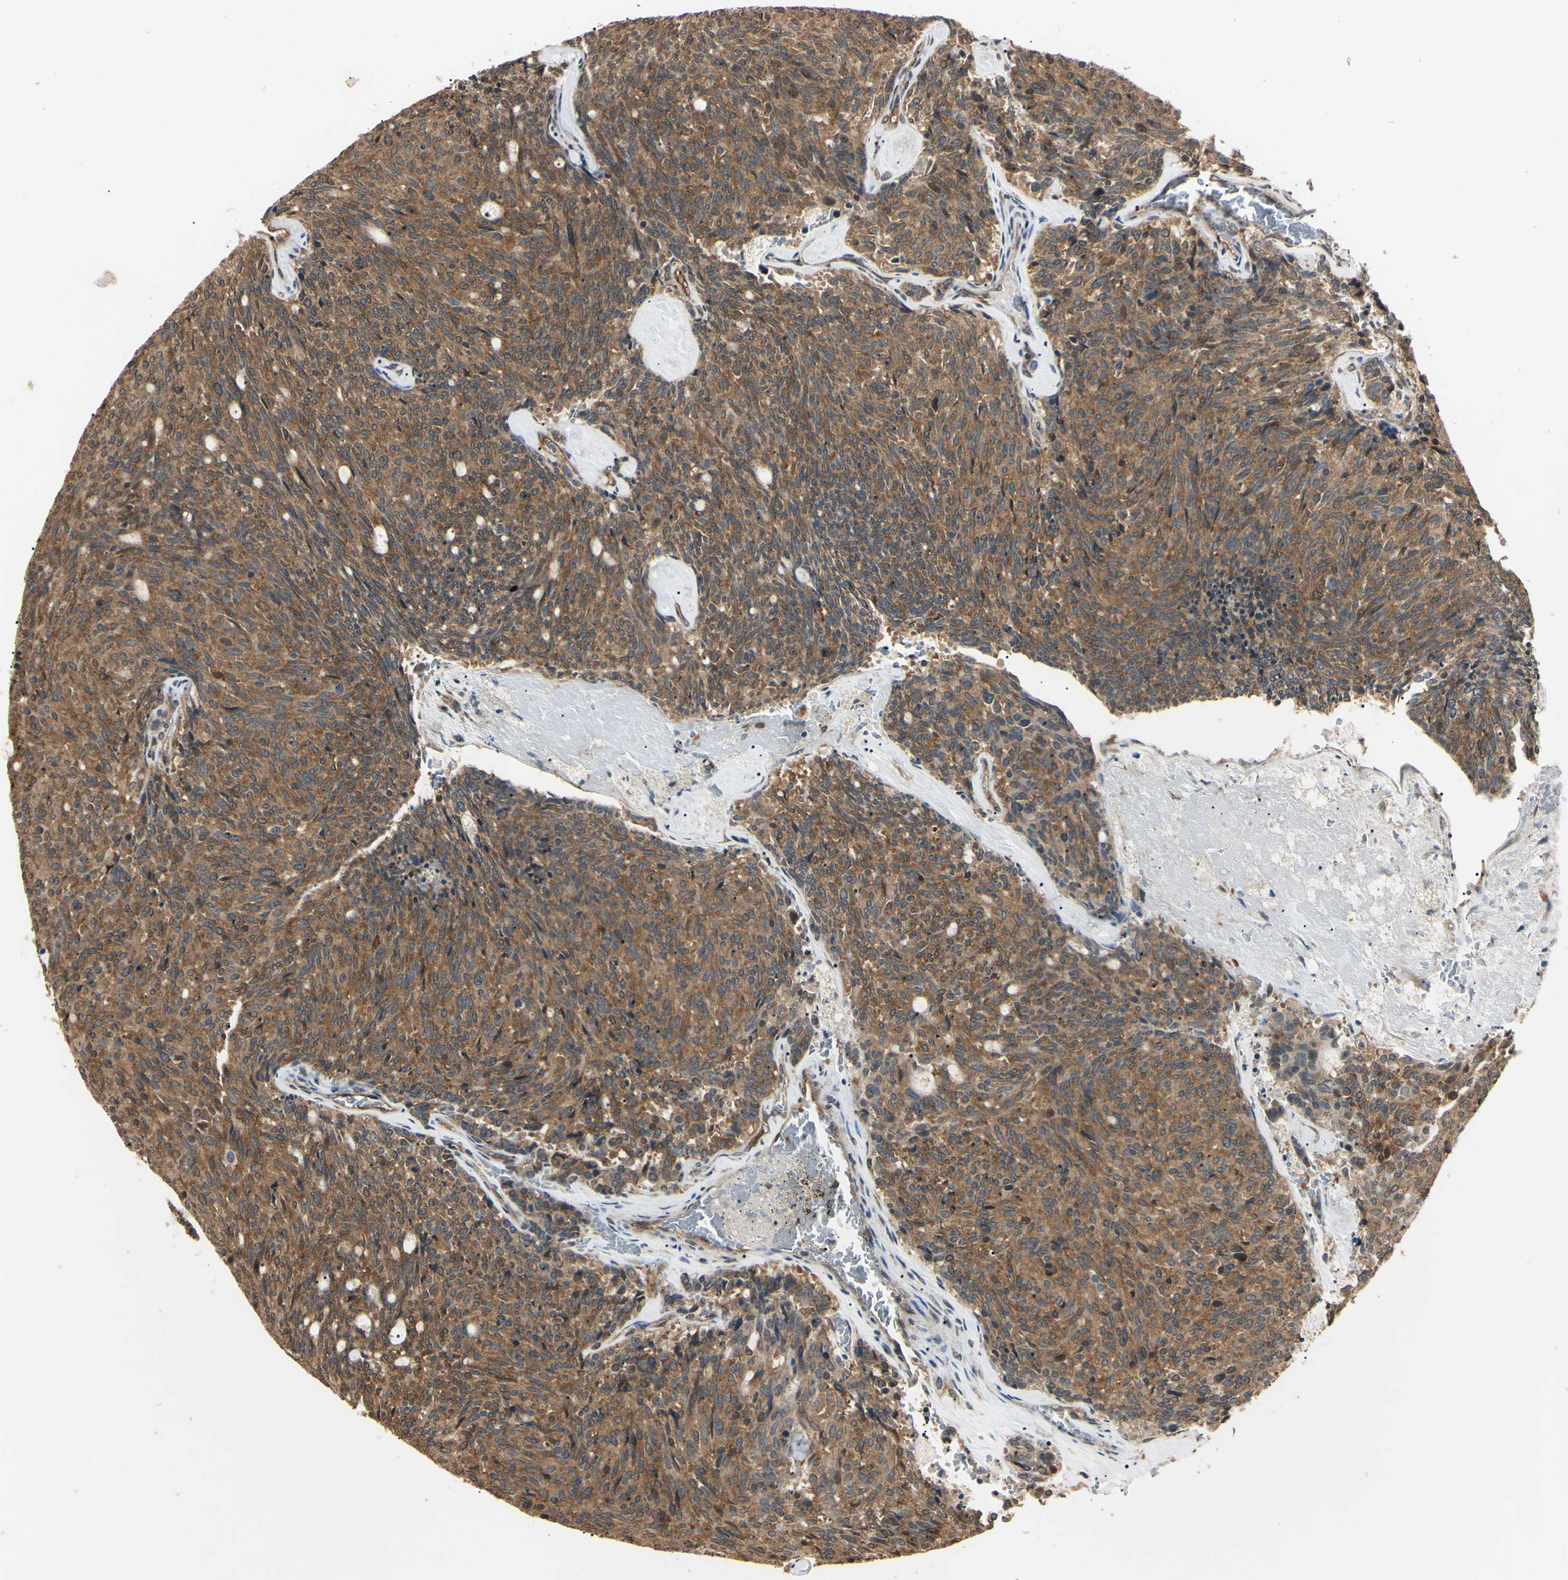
{"staining": {"intensity": "moderate", "quantity": ">75%", "location": "cytoplasmic/membranous"}, "tissue": "carcinoid", "cell_type": "Tumor cells", "image_type": "cancer", "snomed": [{"axis": "morphology", "description": "Carcinoid, malignant, NOS"}, {"axis": "topography", "description": "Pancreas"}], "caption": "Immunohistochemistry (IHC) staining of carcinoid, which reveals medium levels of moderate cytoplasmic/membranous positivity in about >75% of tumor cells indicating moderate cytoplasmic/membranous protein expression. The staining was performed using DAB (3,3'-diaminobenzidine) (brown) for protein detection and nuclei were counterstained in hematoxylin (blue).", "gene": "EPN1", "patient": {"sex": "female", "age": 54}}